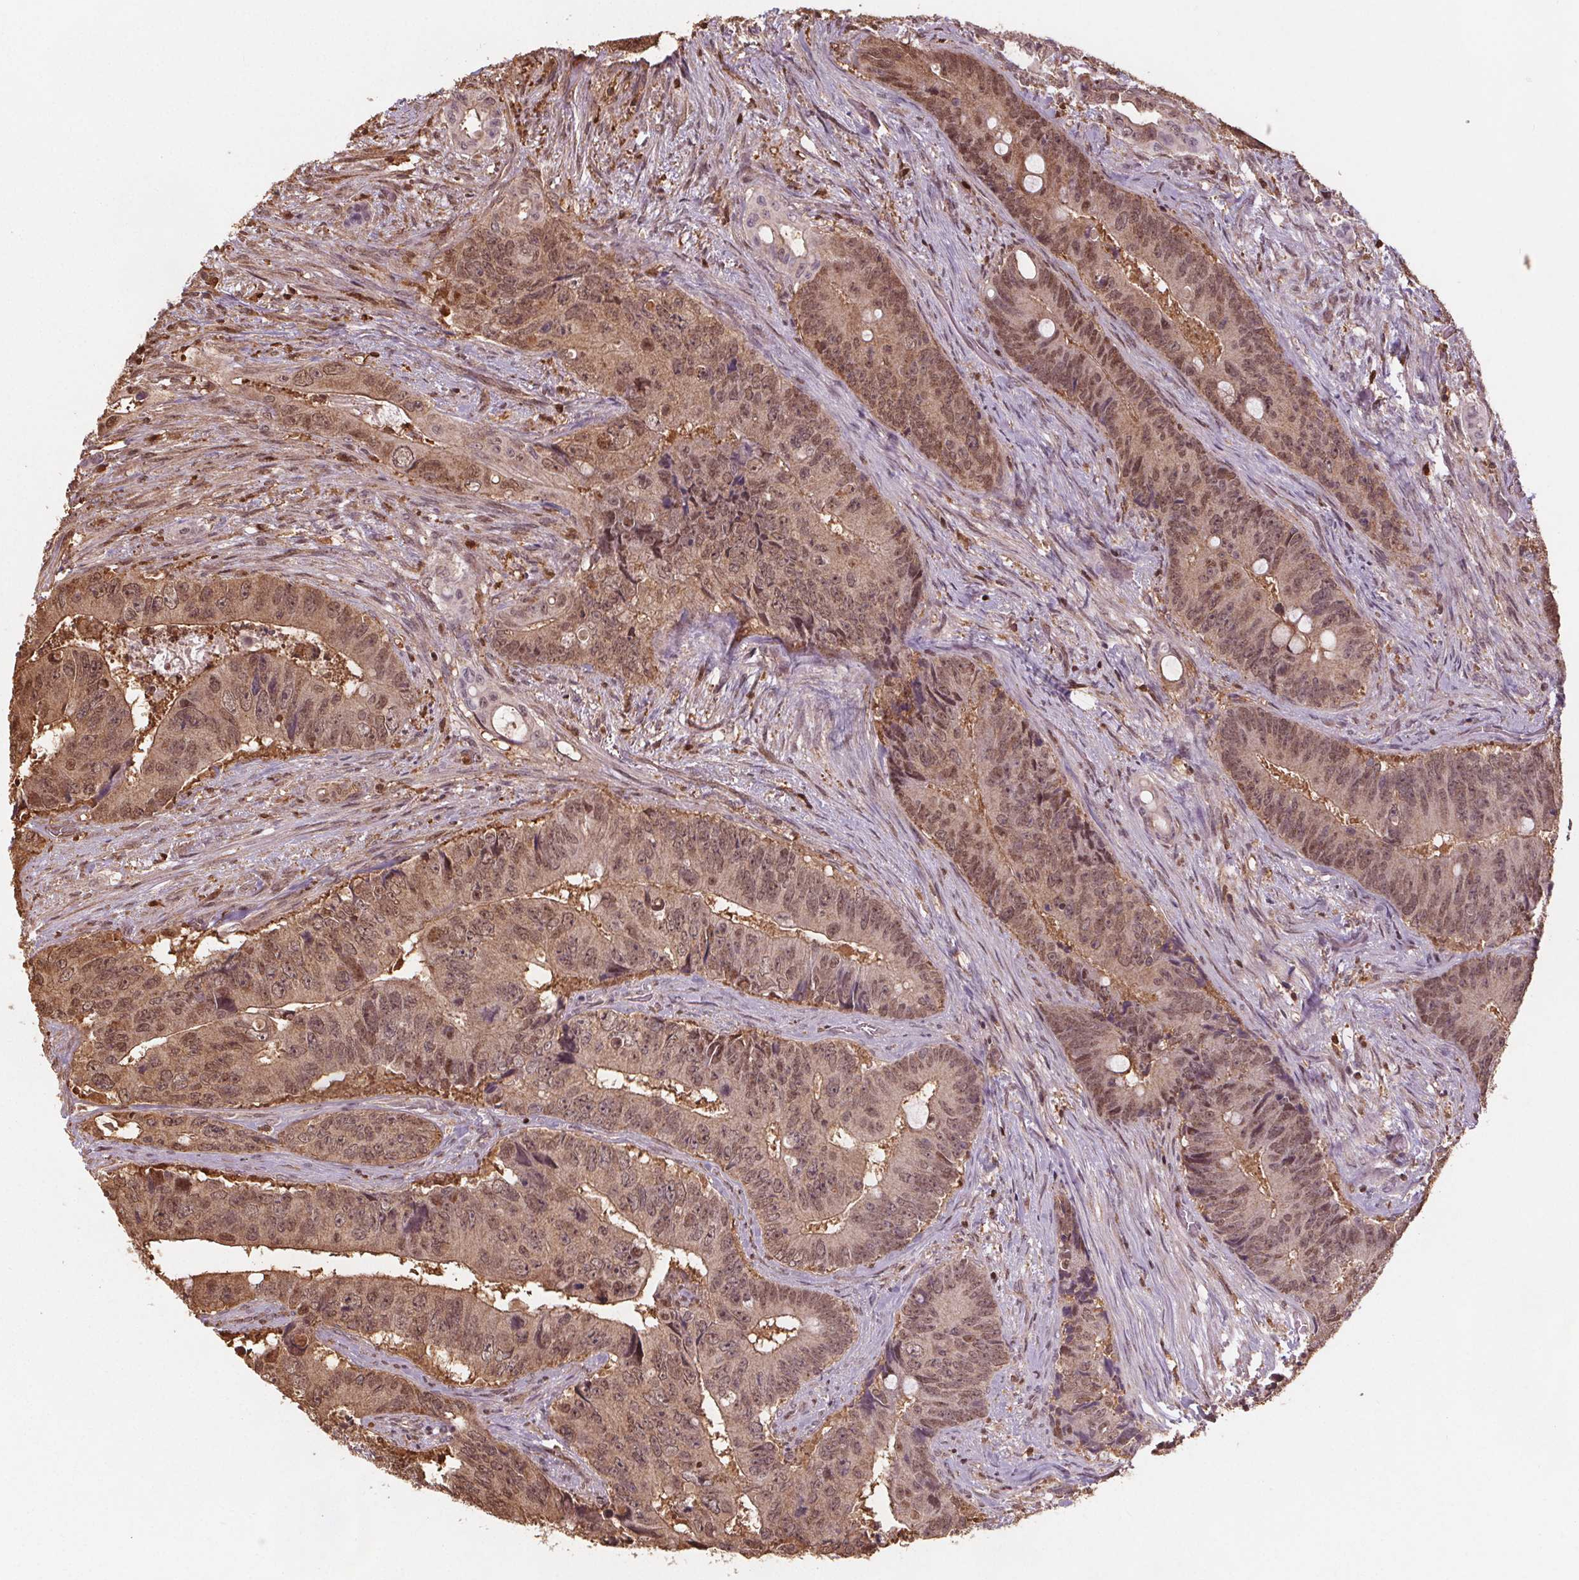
{"staining": {"intensity": "moderate", "quantity": ">75%", "location": "cytoplasmic/membranous,nuclear"}, "tissue": "colorectal cancer", "cell_type": "Tumor cells", "image_type": "cancer", "snomed": [{"axis": "morphology", "description": "Adenocarcinoma, NOS"}, {"axis": "topography", "description": "Rectum"}], "caption": "Immunohistochemical staining of colorectal adenocarcinoma exhibits medium levels of moderate cytoplasmic/membranous and nuclear protein staining in about >75% of tumor cells.", "gene": "ENO1", "patient": {"sex": "male", "age": 78}}